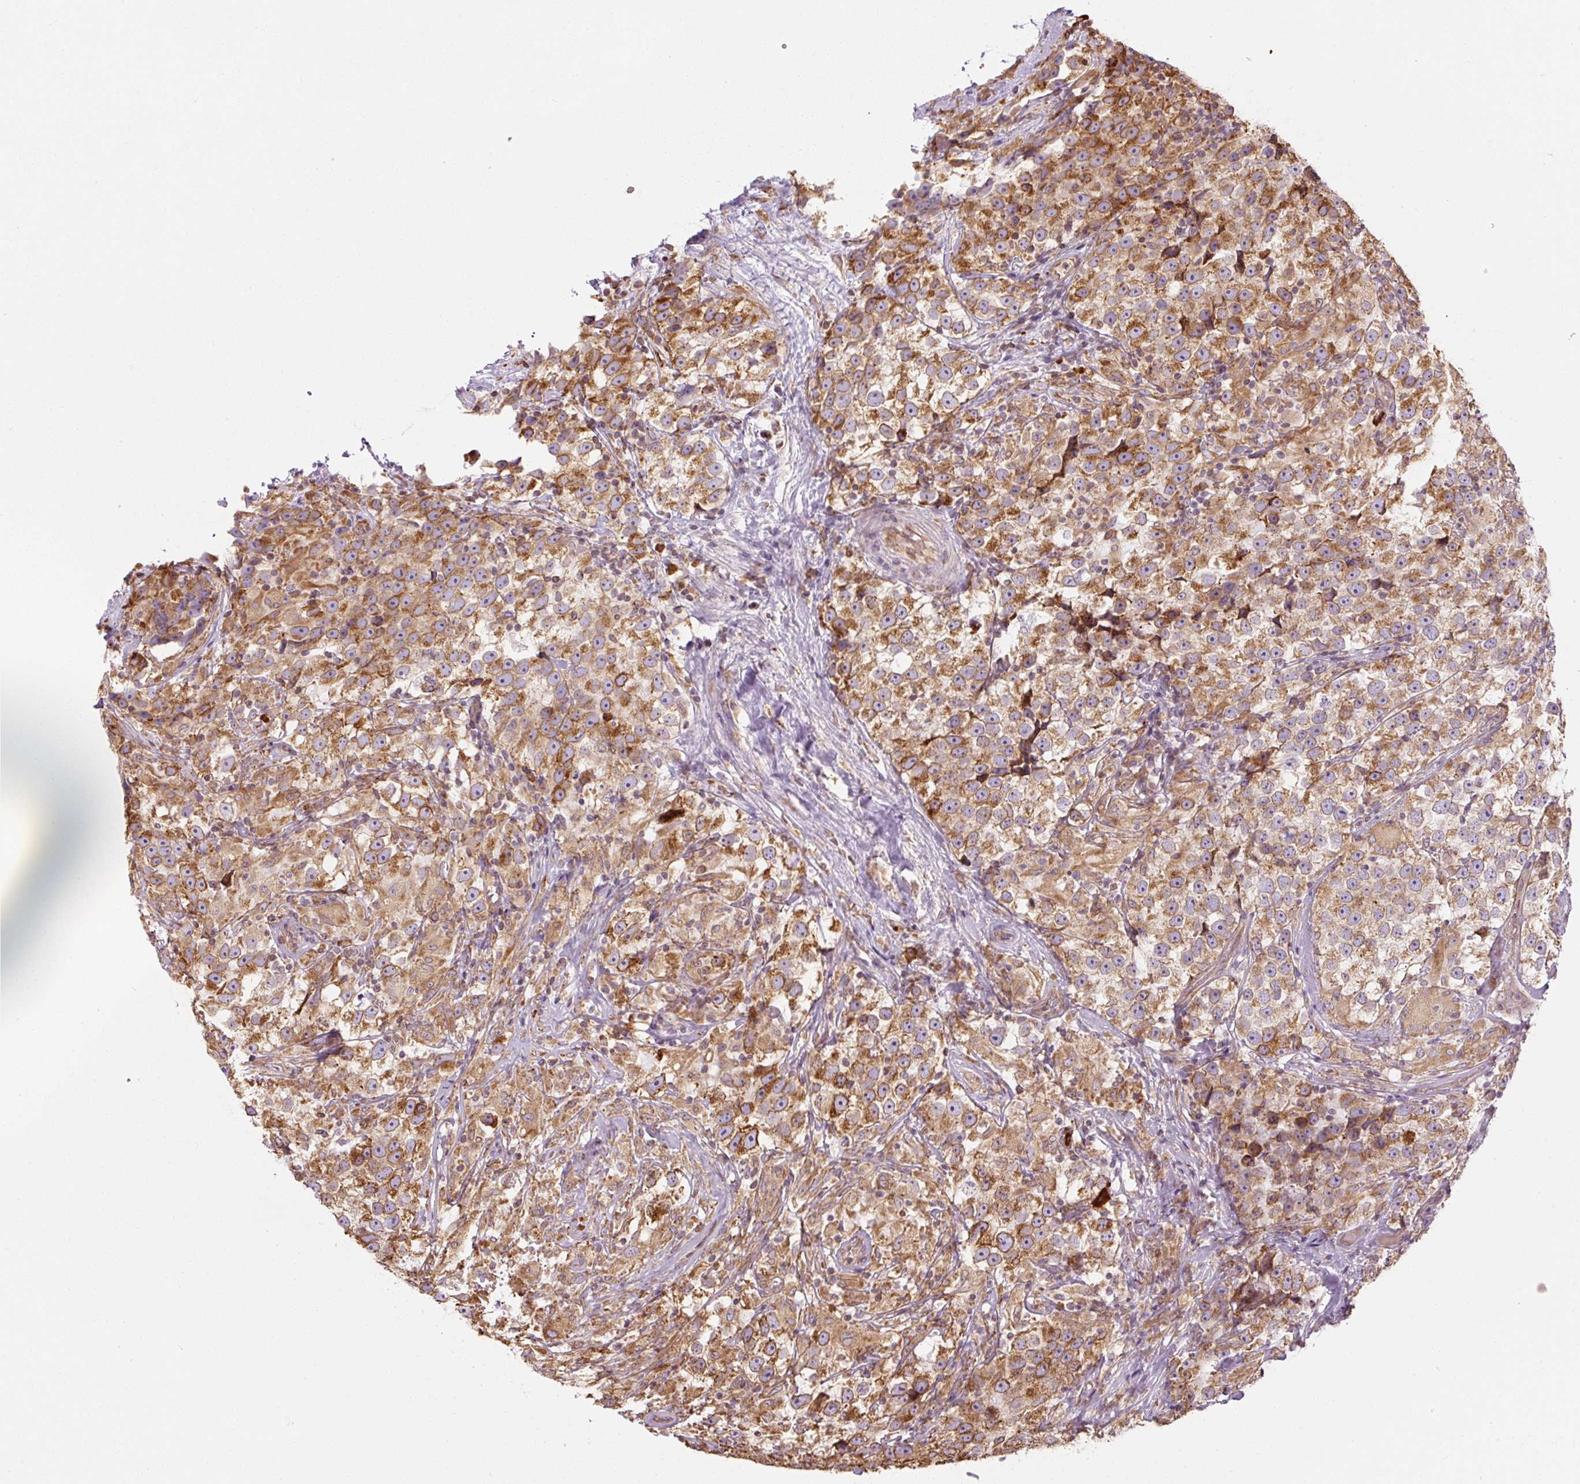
{"staining": {"intensity": "moderate", "quantity": ">75%", "location": "cytoplasmic/membranous"}, "tissue": "testis cancer", "cell_type": "Tumor cells", "image_type": "cancer", "snomed": [{"axis": "morphology", "description": "Seminoma, NOS"}, {"axis": "topography", "description": "Testis"}], "caption": "Immunohistochemistry of human testis cancer displays medium levels of moderate cytoplasmic/membranous positivity in approximately >75% of tumor cells.", "gene": "PRKCSH", "patient": {"sex": "male", "age": 46}}